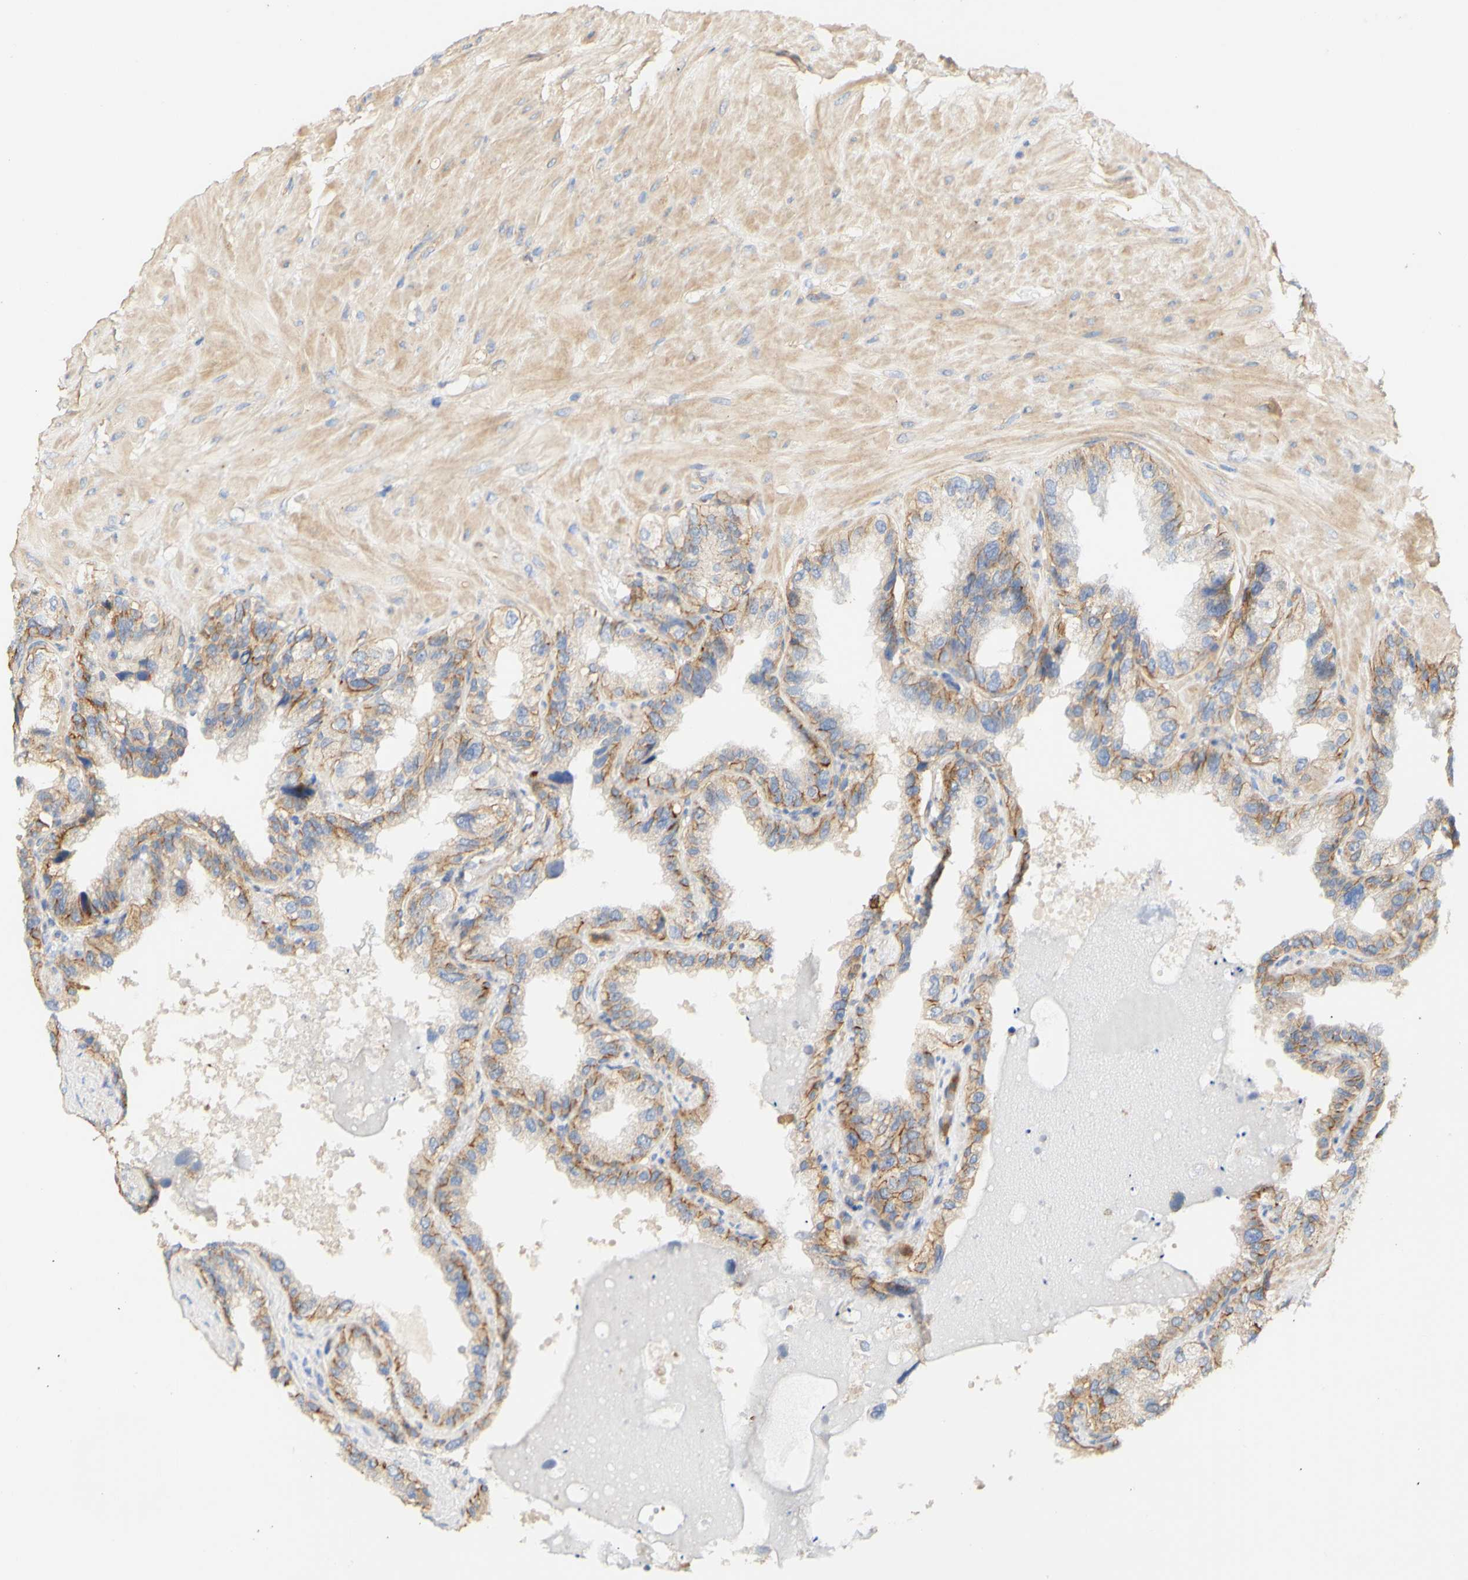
{"staining": {"intensity": "moderate", "quantity": ">75%", "location": "cytoplasmic/membranous"}, "tissue": "seminal vesicle", "cell_type": "Glandular cells", "image_type": "normal", "snomed": [{"axis": "morphology", "description": "Normal tissue, NOS"}, {"axis": "topography", "description": "Seminal veicle"}], "caption": "About >75% of glandular cells in normal human seminal vesicle exhibit moderate cytoplasmic/membranous protein expression as visualized by brown immunohistochemical staining.", "gene": "PCDH7", "patient": {"sex": "male", "age": 68}}